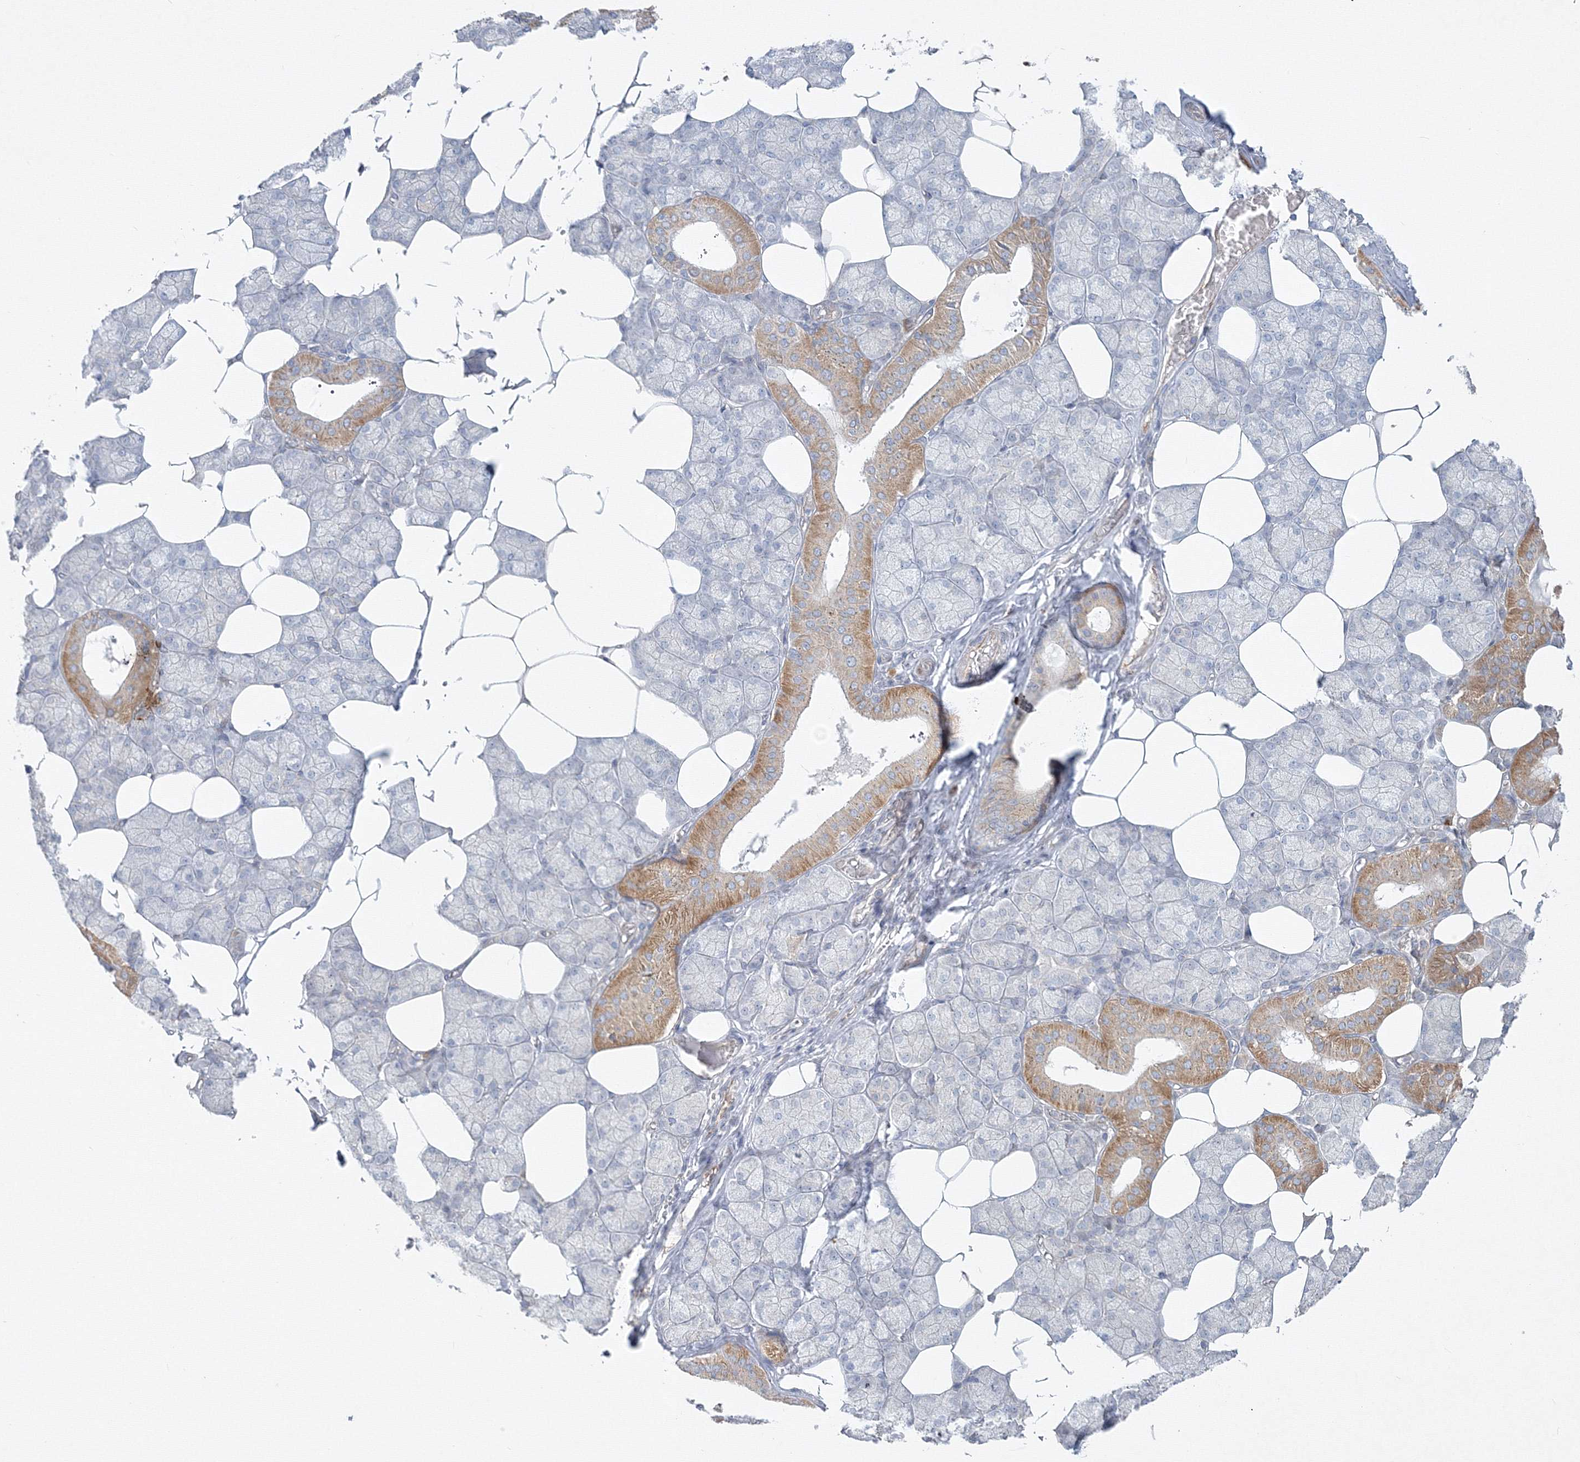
{"staining": {"intensity": "moderate", "quantity": "<25%", "location": "cytoplasmic/membranous"}, "tissue": "salivary gland", "cell_type": "Glandular cells", "image_type": "normal", "snomed": [{"axis": "morphology", "description": "Normal tissue, NOS"}, {"axis": "topography", "description": "Salivary gland"}], "caption": "Immunohistochemistry (DAB (3,3'-diaminobenzidine)) staining of normal human salivary gland reveals moderate cytoplasmic/membranous protein expression in approximately <25% of glandular cells.", "gene": "WDR49", "patient": {"sex": "male", "age": 62}}